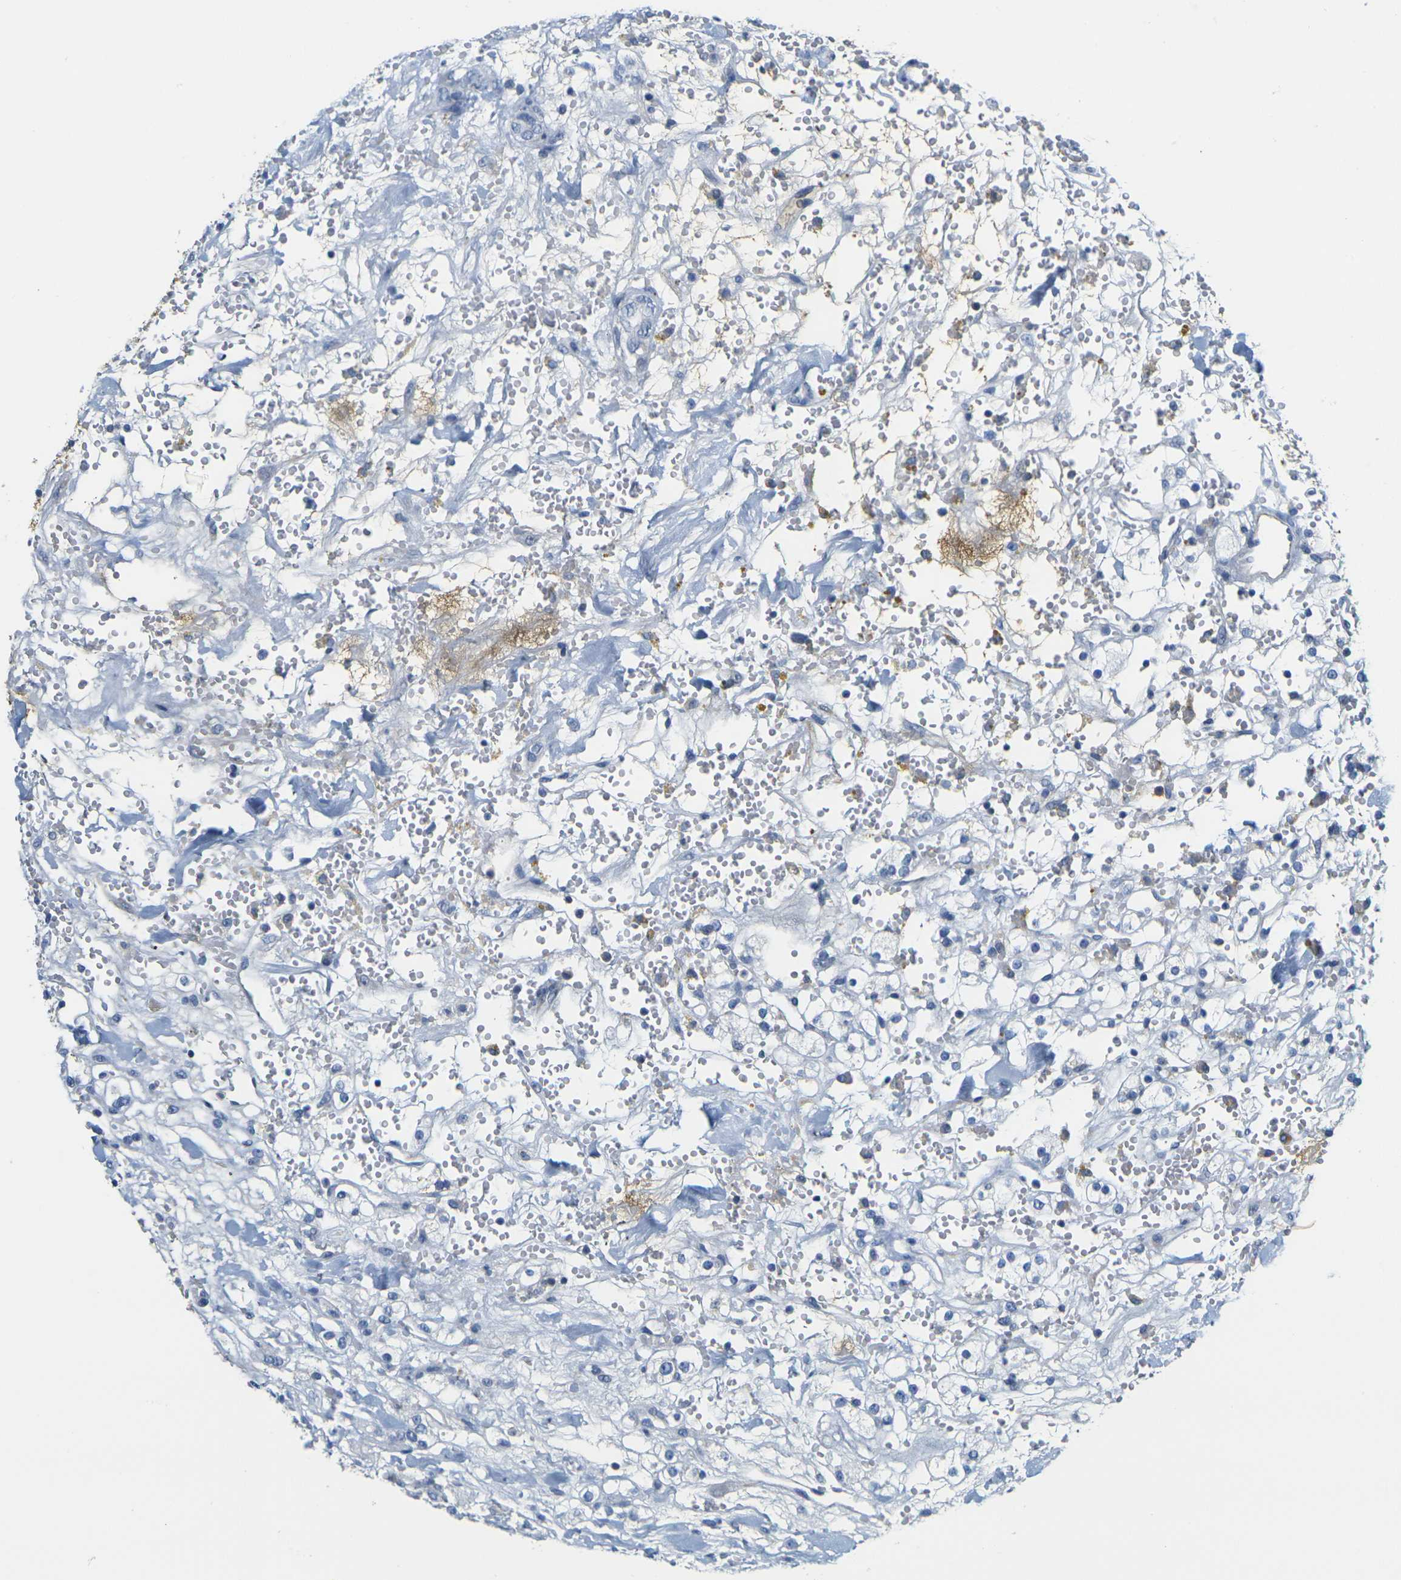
{"staining": {"intensity": "weak", "quantity": "25%-75%", "location": "cytoplasmic/membranous"}, "tissue": "renal cancer", "cell_type": "Tumor cells", "image_type": "cancer", "snomed": [{"axis": "morphology", "description": "Adenocarcinoma, NOS"}, {"axis": "topography", "description": "Kidney"}], "caption": "Immunohistochemical staining of human renal cancer demonstrates low levels of weak cytoplasmic/membranous protein expression in about 25%-75% of tumor cells. (IHC, brightfield microscopy, high magnification).", "gene": "OTOF", "patient": {"sex": "male", "age": 61}}